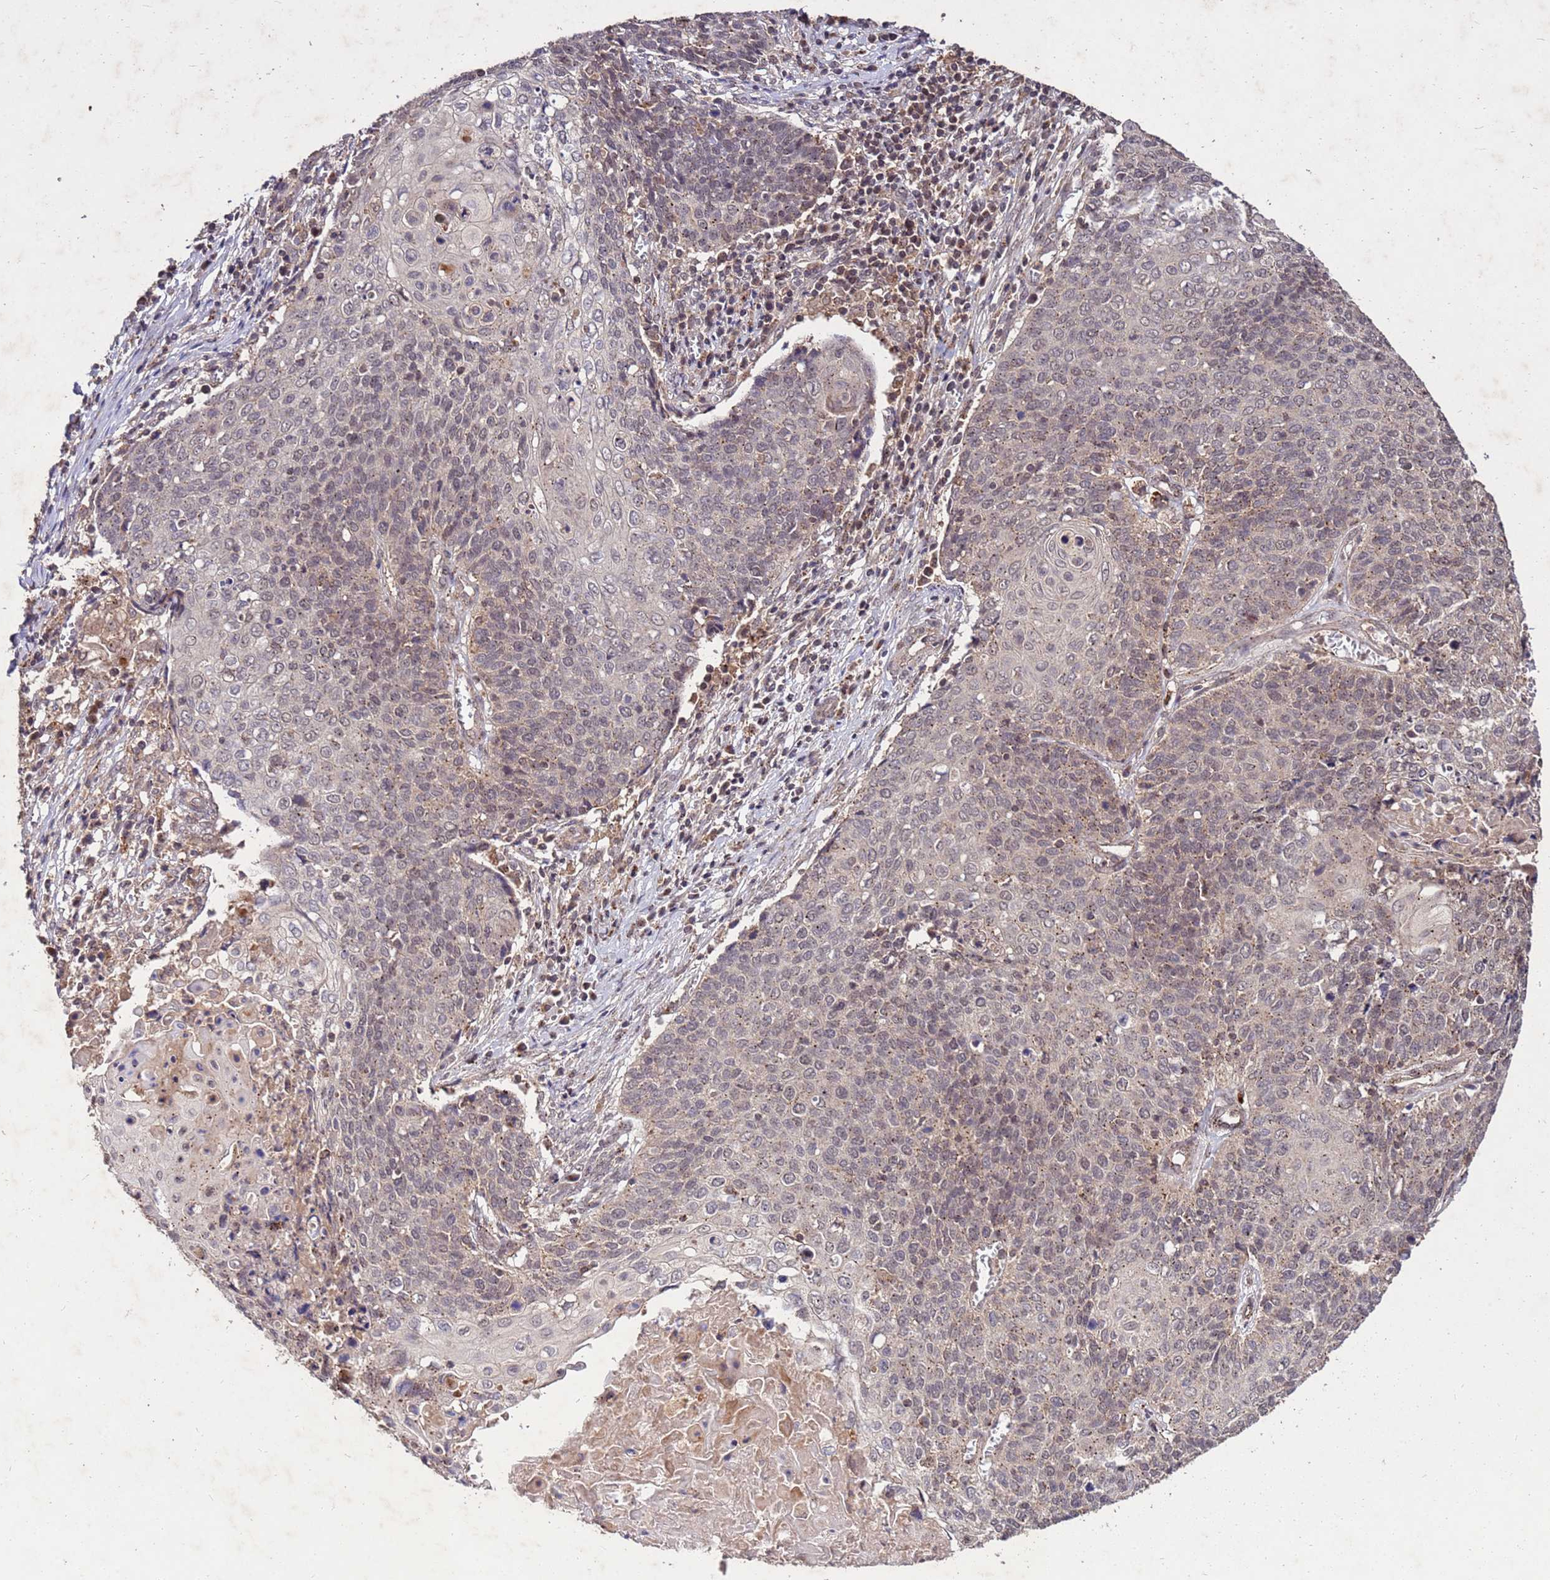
{"staining": {"intensity": "weak", "quantity": "25%-75%", "location": "cytoplasmic/membranous,nuclear"}, "tissue": "cervical cancer", "cell_type": "Tumor cells", "image_type": "cancer", "snomed": [{"axis": "morphology", "description": "Squamous cell carcinoma, NOS"}, {"axis": "topography", "description": "Cervix"}], "caption": "Cervical squamous cell carcinoma stained for a protein (brown) exhibits weak cytoplasmic/membranous and nuclear positive staining in about 25%-75% of tumor cells.", "gene": "TOR4A", "patient": {"sex": "female", "age": 39}}